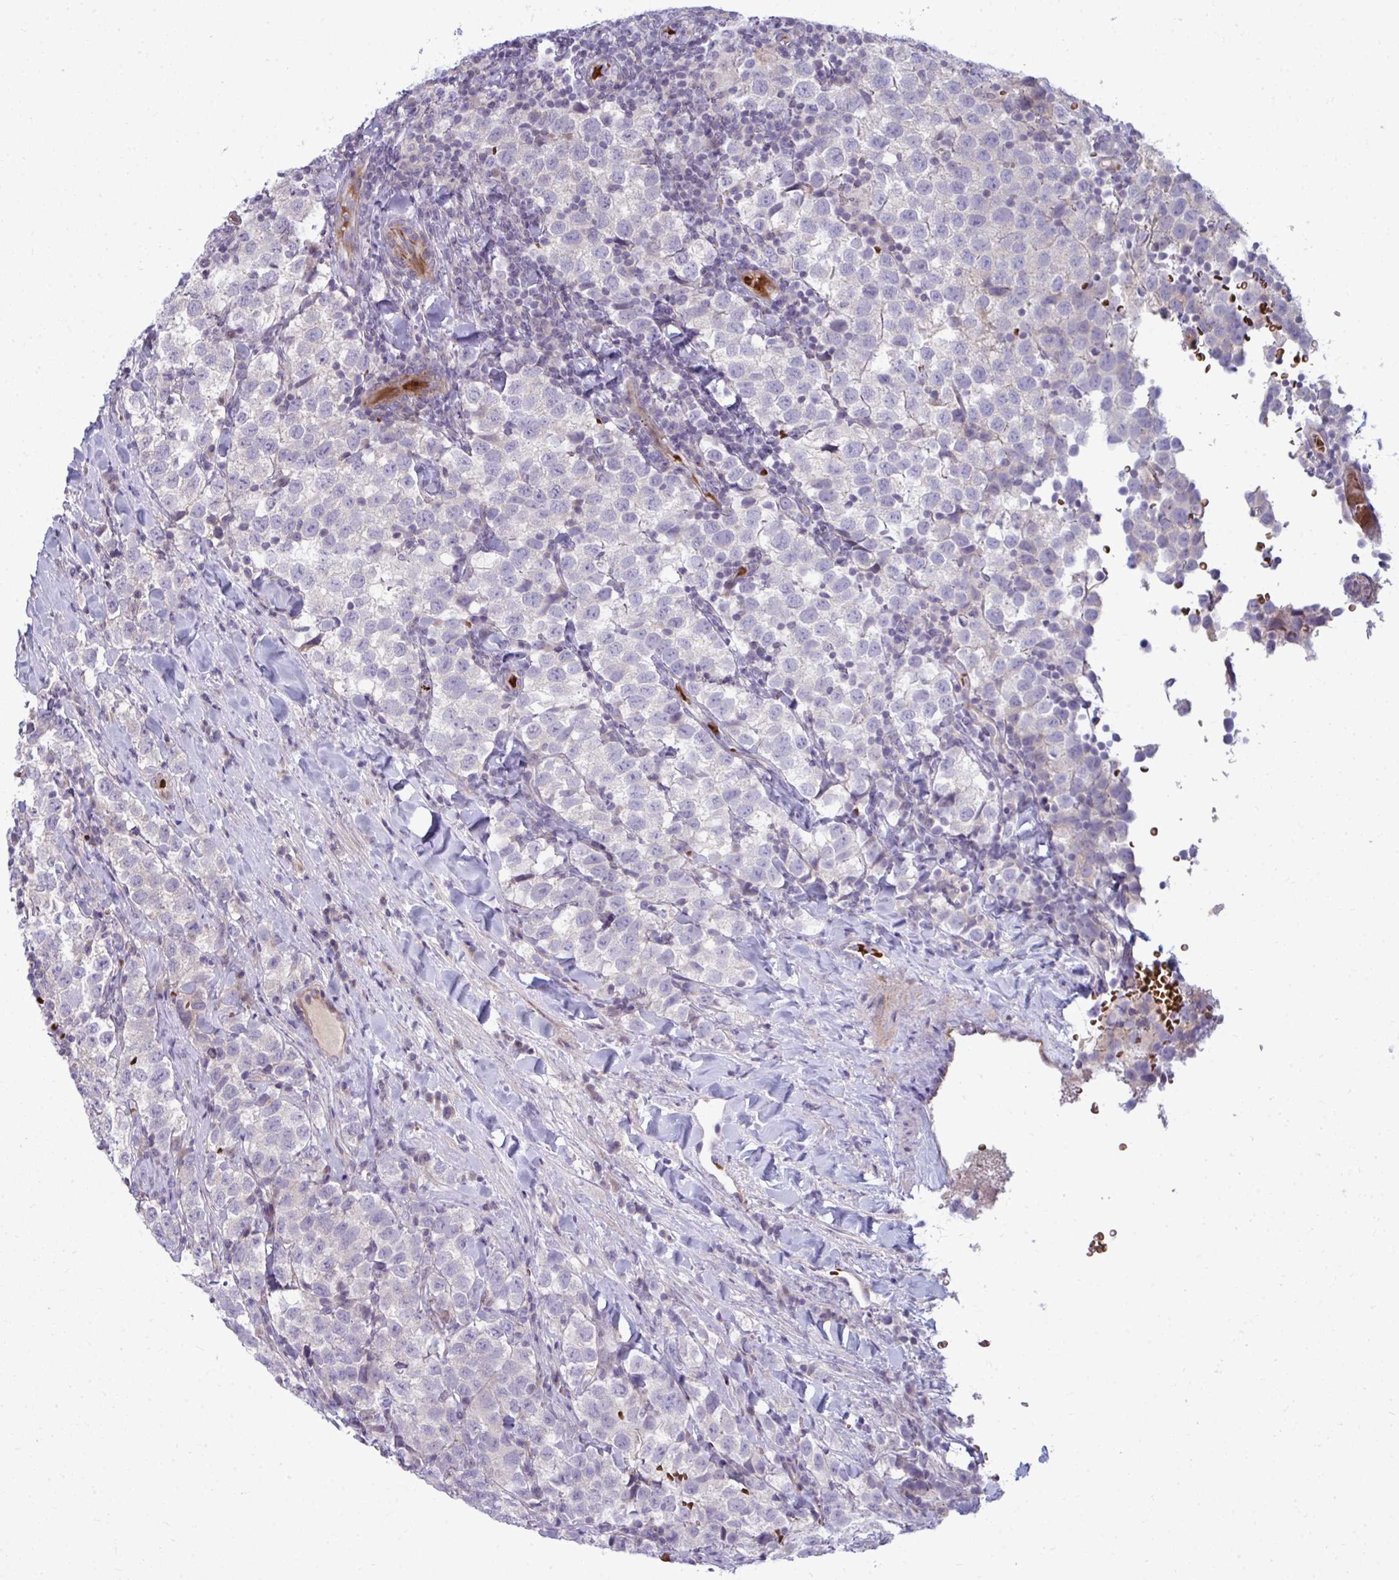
{"staining": {"intensity": "negative", "quantity": "none", "location": "none"}, "tissue": "testis cancer", "cell_type": "Tumor cells", "image_type": "cancer", "snomed": [{"axis": "morphology", "description": "Seminoma, NOS"}, {"axis": "topography", "description": "Testis"}], "caption": "Tumor cells show no significant protein expression in seminoma (testis).", "gene": "SLC14A1", "patient": {"sex": "male", "age": 34}}